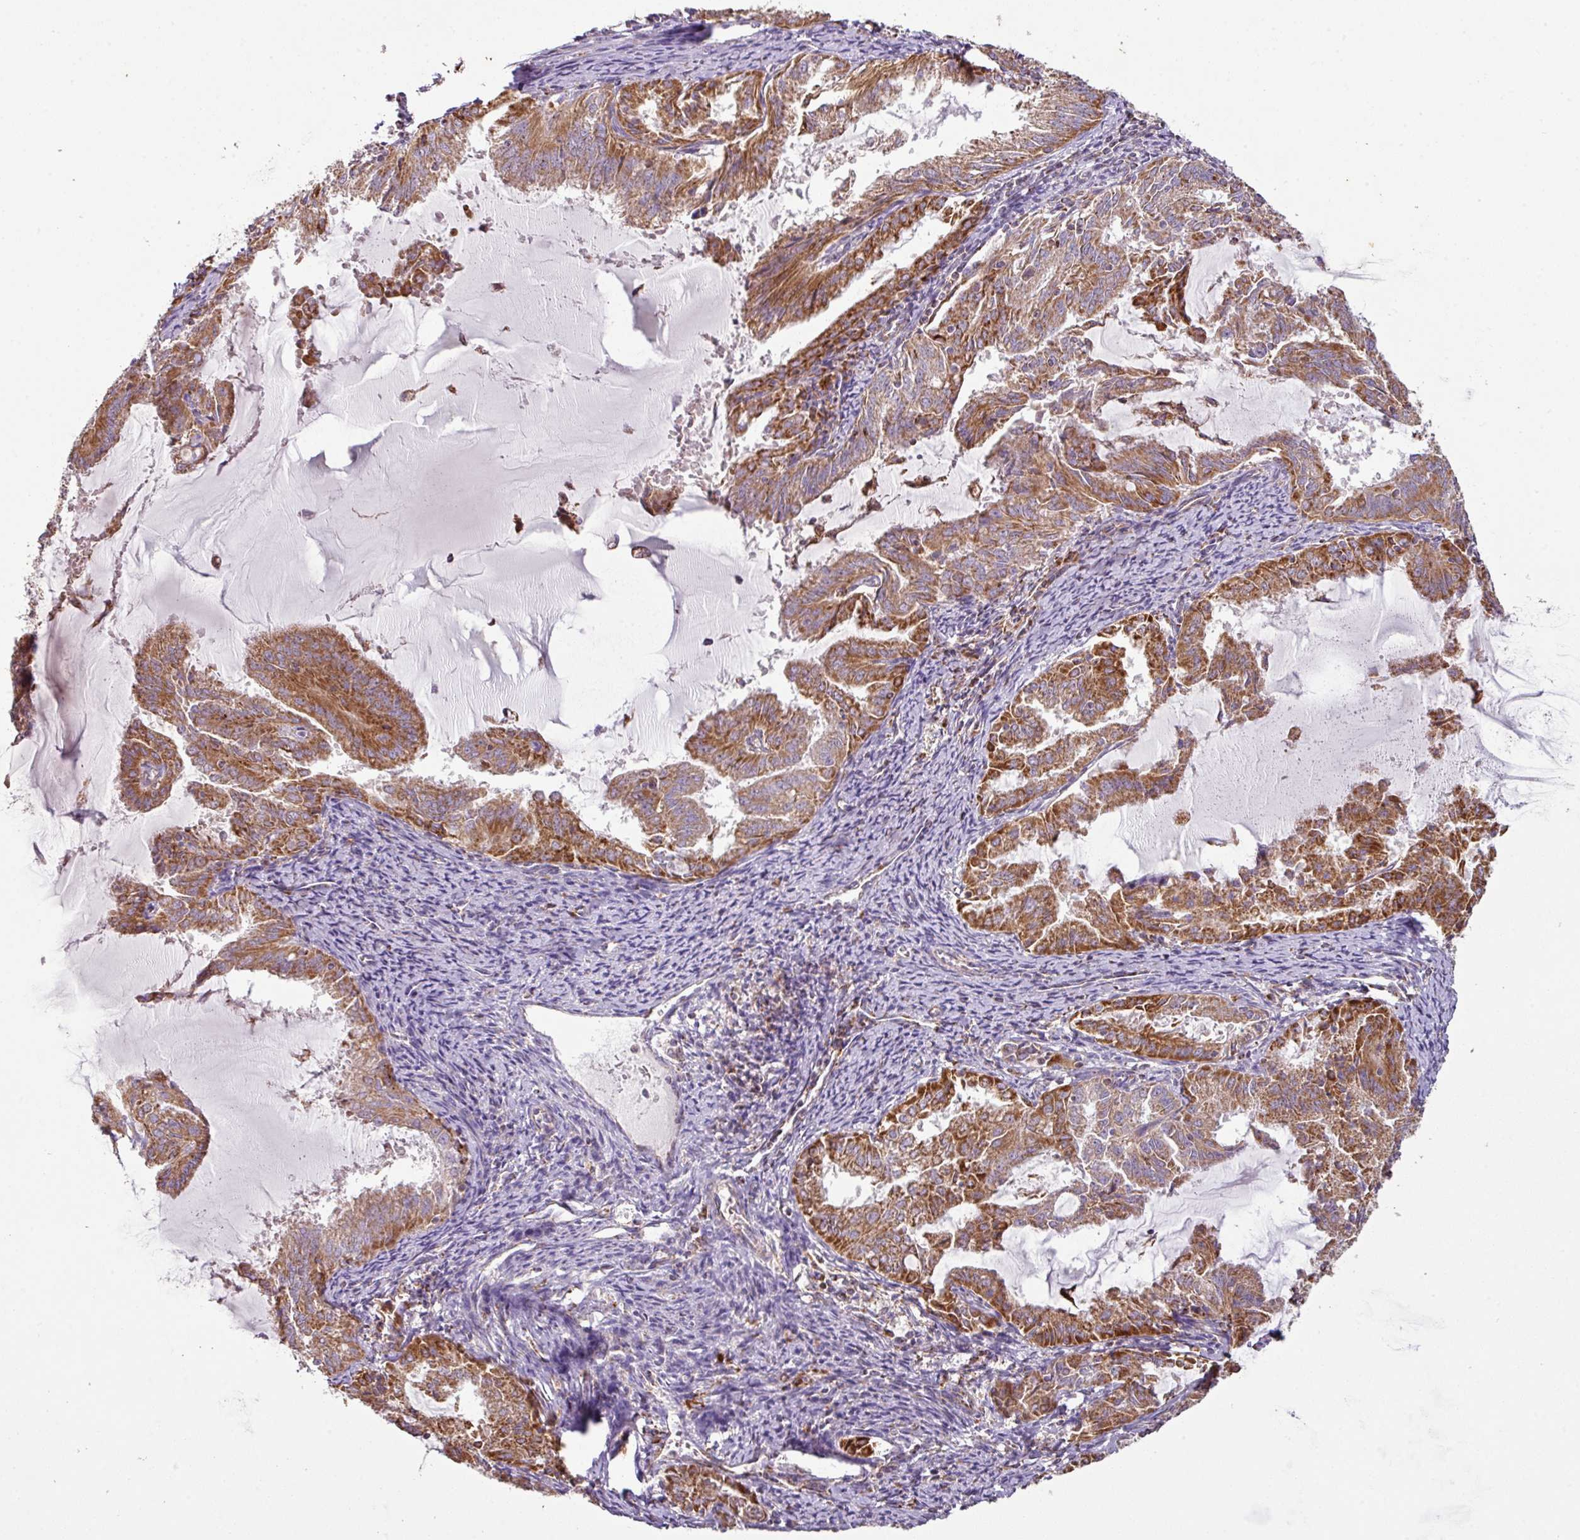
{"staining": {"intensity": "moderate", "quantity": "25%-75%", "location": "cytoplasmic/membranous"}, "tissue": "endometrial cancer", "cell_type": "Tumor cells", "image_type": "cancer", "snomed": [{"axis": "morphology", "description": "Adenocarcinoma, NOS"}, {"axis": "topography", "description": "Endometrium"}], "caption": "Tumor cells display moderate cytoplasmic/membranous staining in about 25%-75% of cells in endometrial cancer (adenocarcinoma). Immunohistochemistry (ihc) stains the protein of interest in brown and the nuclei are stained blue.", "gene": "SQOR", "patient": {"sex": "female", "age": 70}}